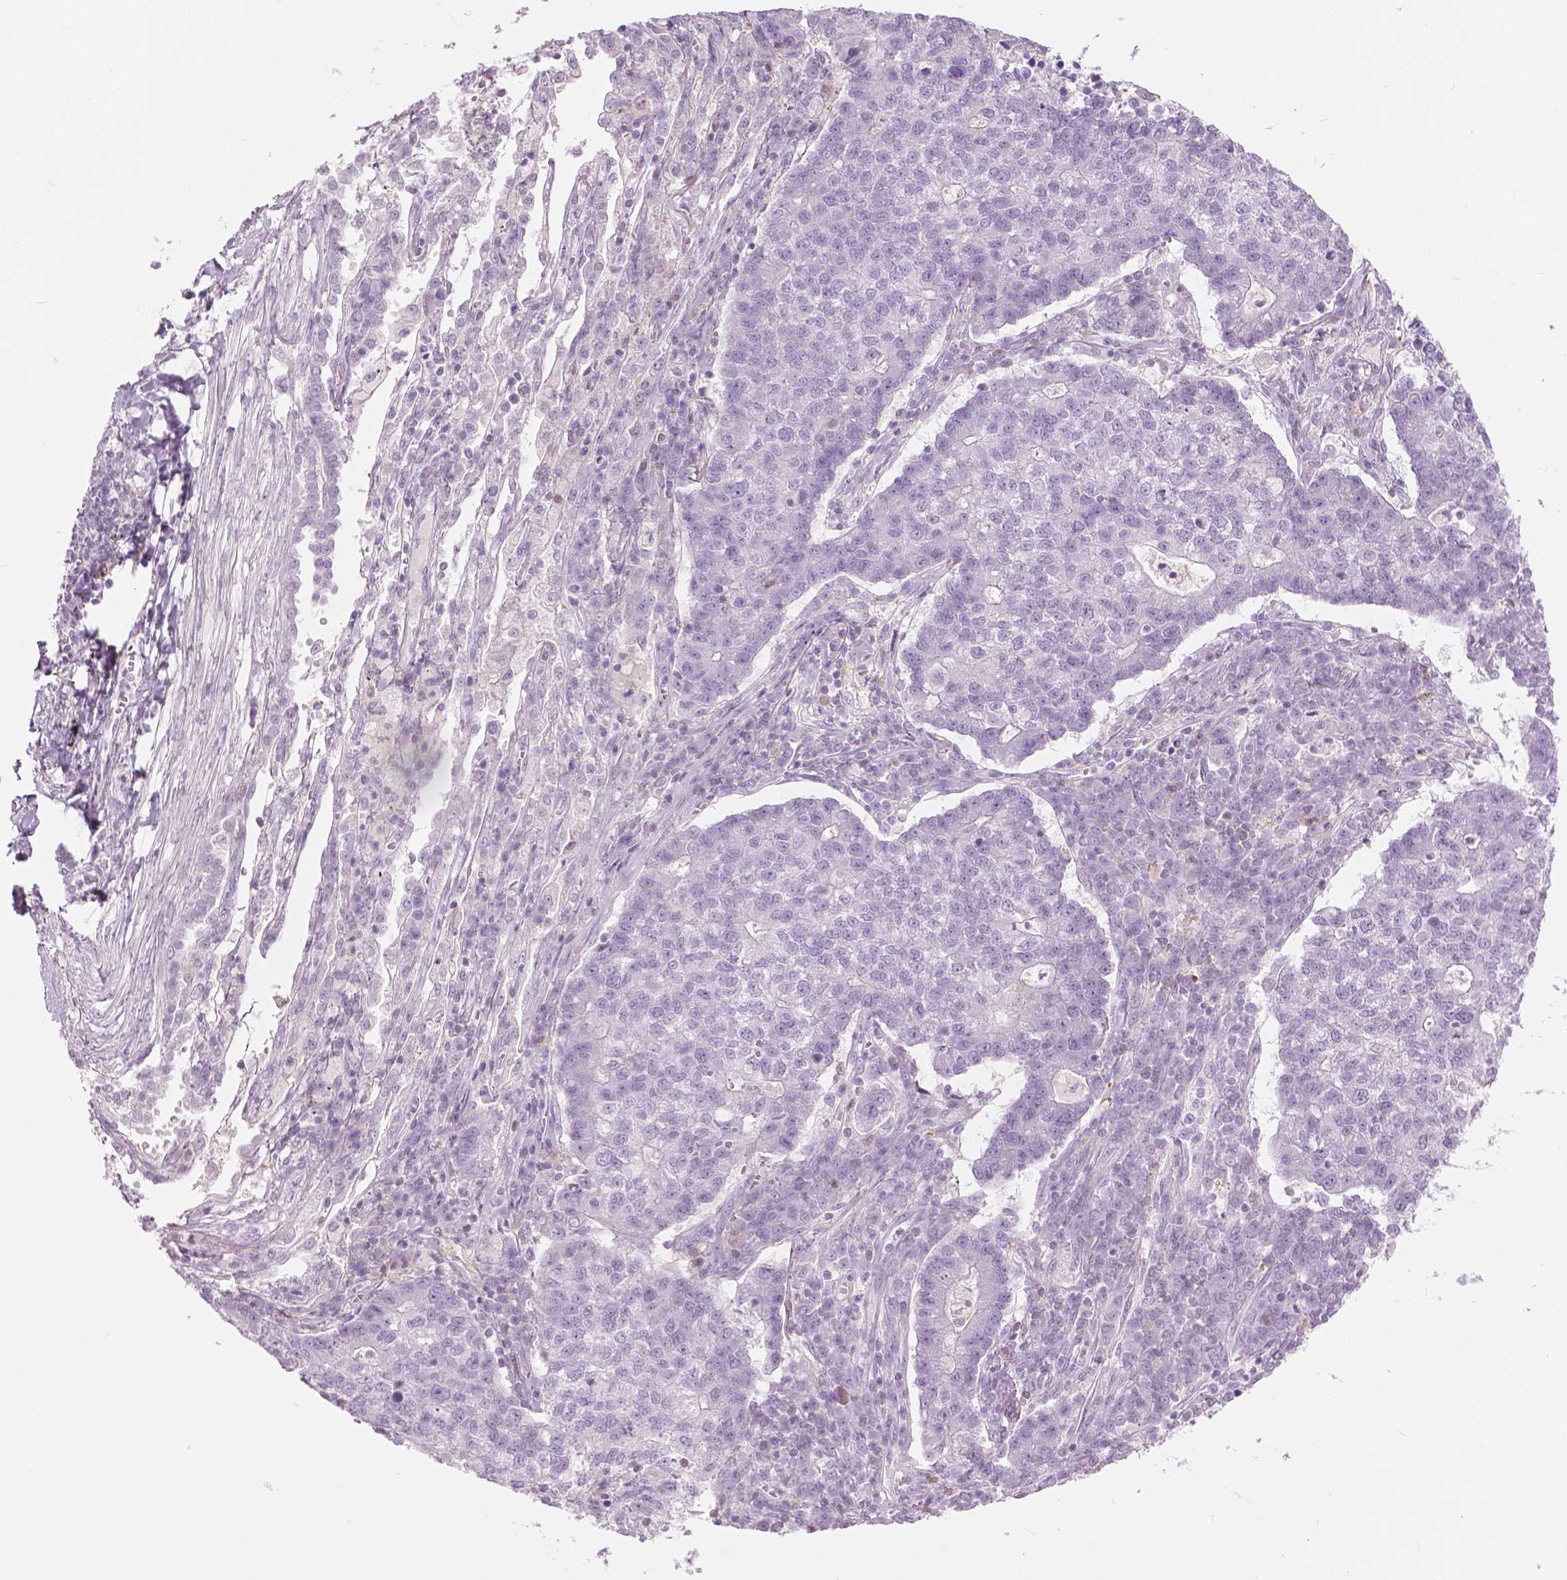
{"staining": {"intensity": "negative", "quantity": "none", "location": "none"}, "tissue": "lung cancer", "cell_type": "Tumor cells", "image_type": "cancer", "snomed": [{"axis": "morphology", "description": "Adenocarcinoma, NOS"}, {"axis": "topography", "description": "Lung"}], "caption": "Immunohistochemistry (IHC) photomicrograph of neoplastic tissue: human adenocarcinoma (lung) stained with DAB reveals no significant protein positivity in tumor cells.", "gene": "GALM", "patient": {"sex": "male", "age": 57}}